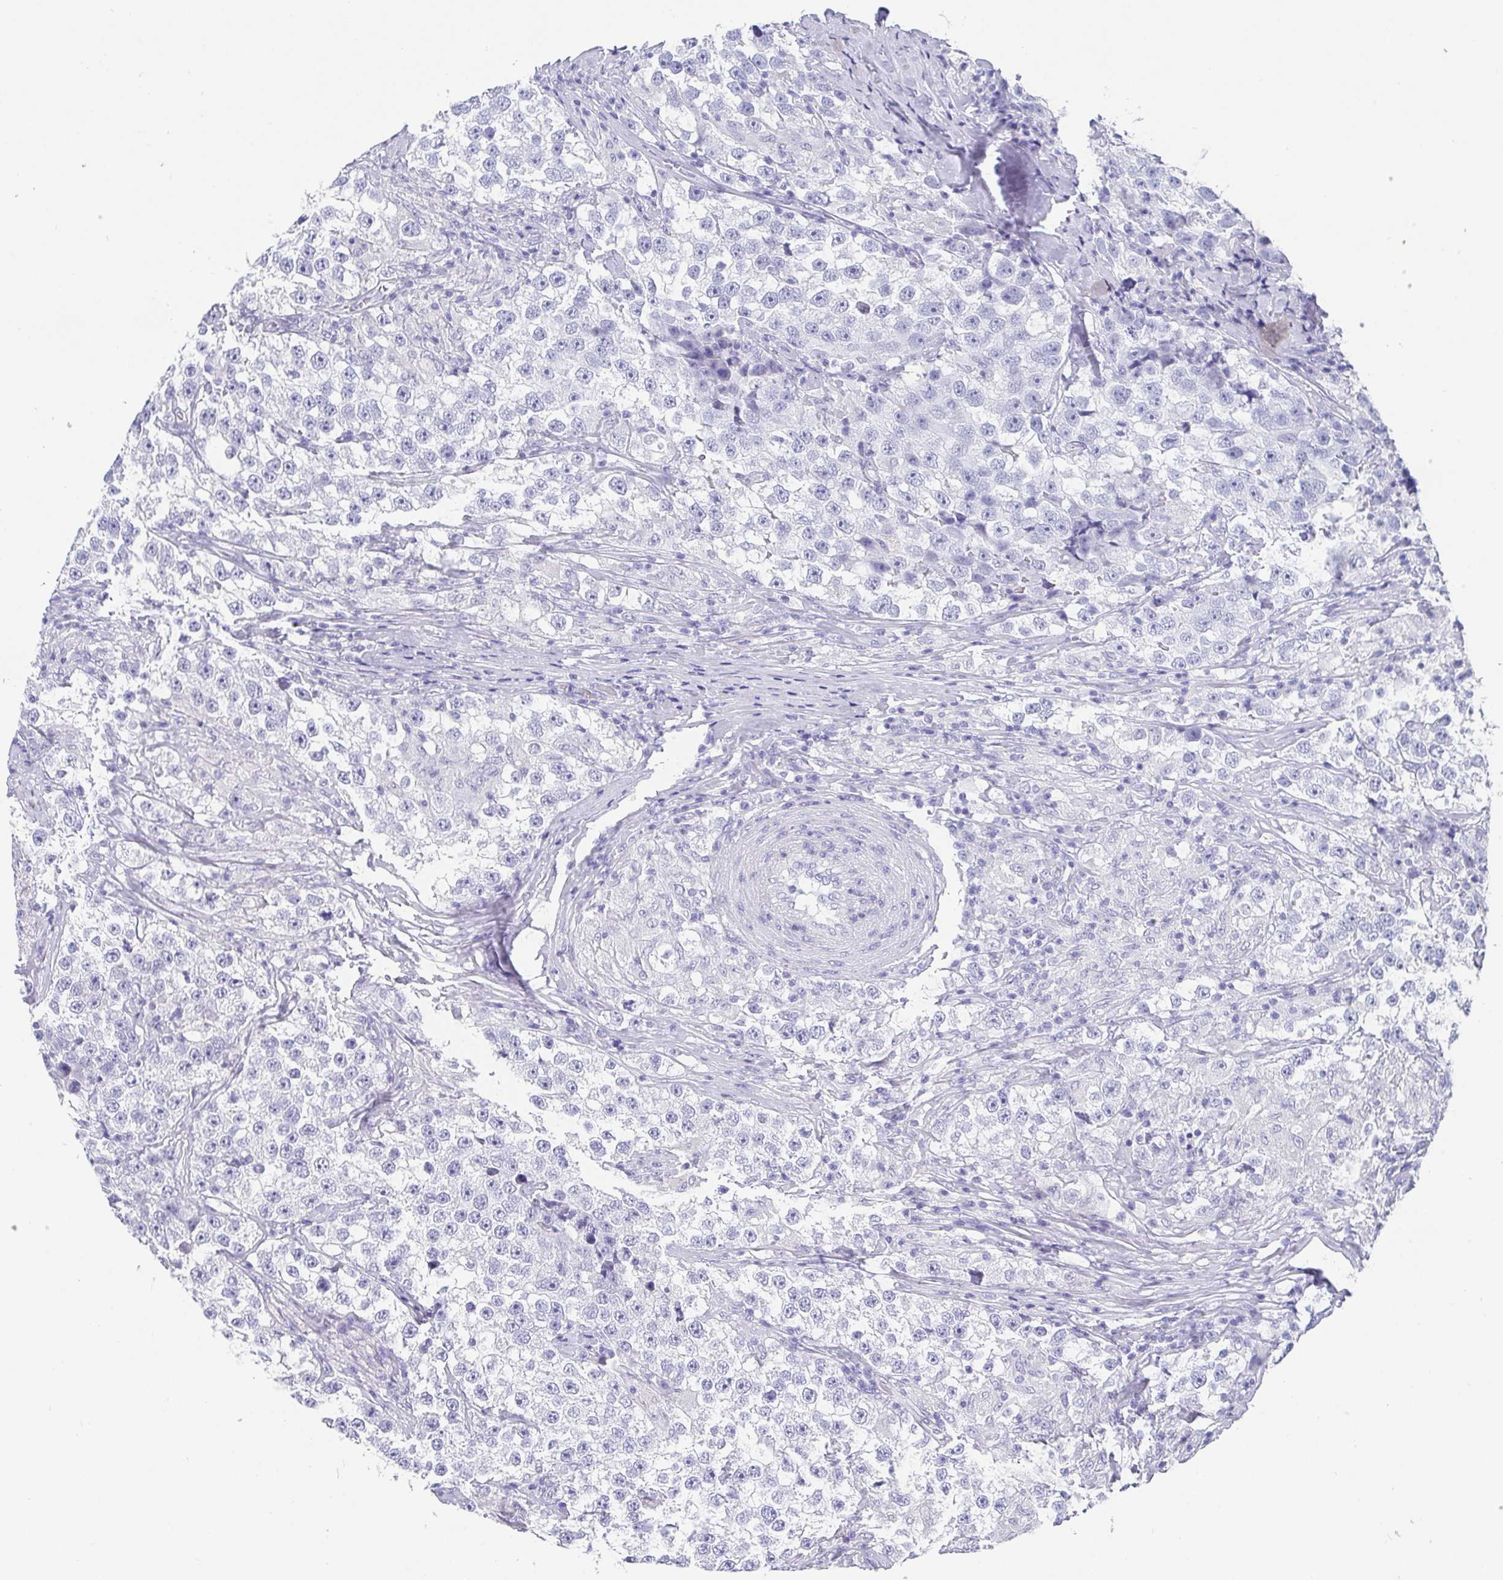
{"staining": {"intensity": "negative", "quantity": "none", "location": "none"}, "tissue": "testis cancer", "cell_type": "Tumor cells", "image_type": "cancer", "snomed": [{"axis": "morphology", "description": "Seminoma, NOS"}, {"axis": "topography", "description": "Testis"}], "caption": "This is an immunohistochemistry photomicrograph of seminoma (testis). There is no staining in tumor cells.", "gene": "SCGN", "patient": {"sex": "male", "age": 46}}